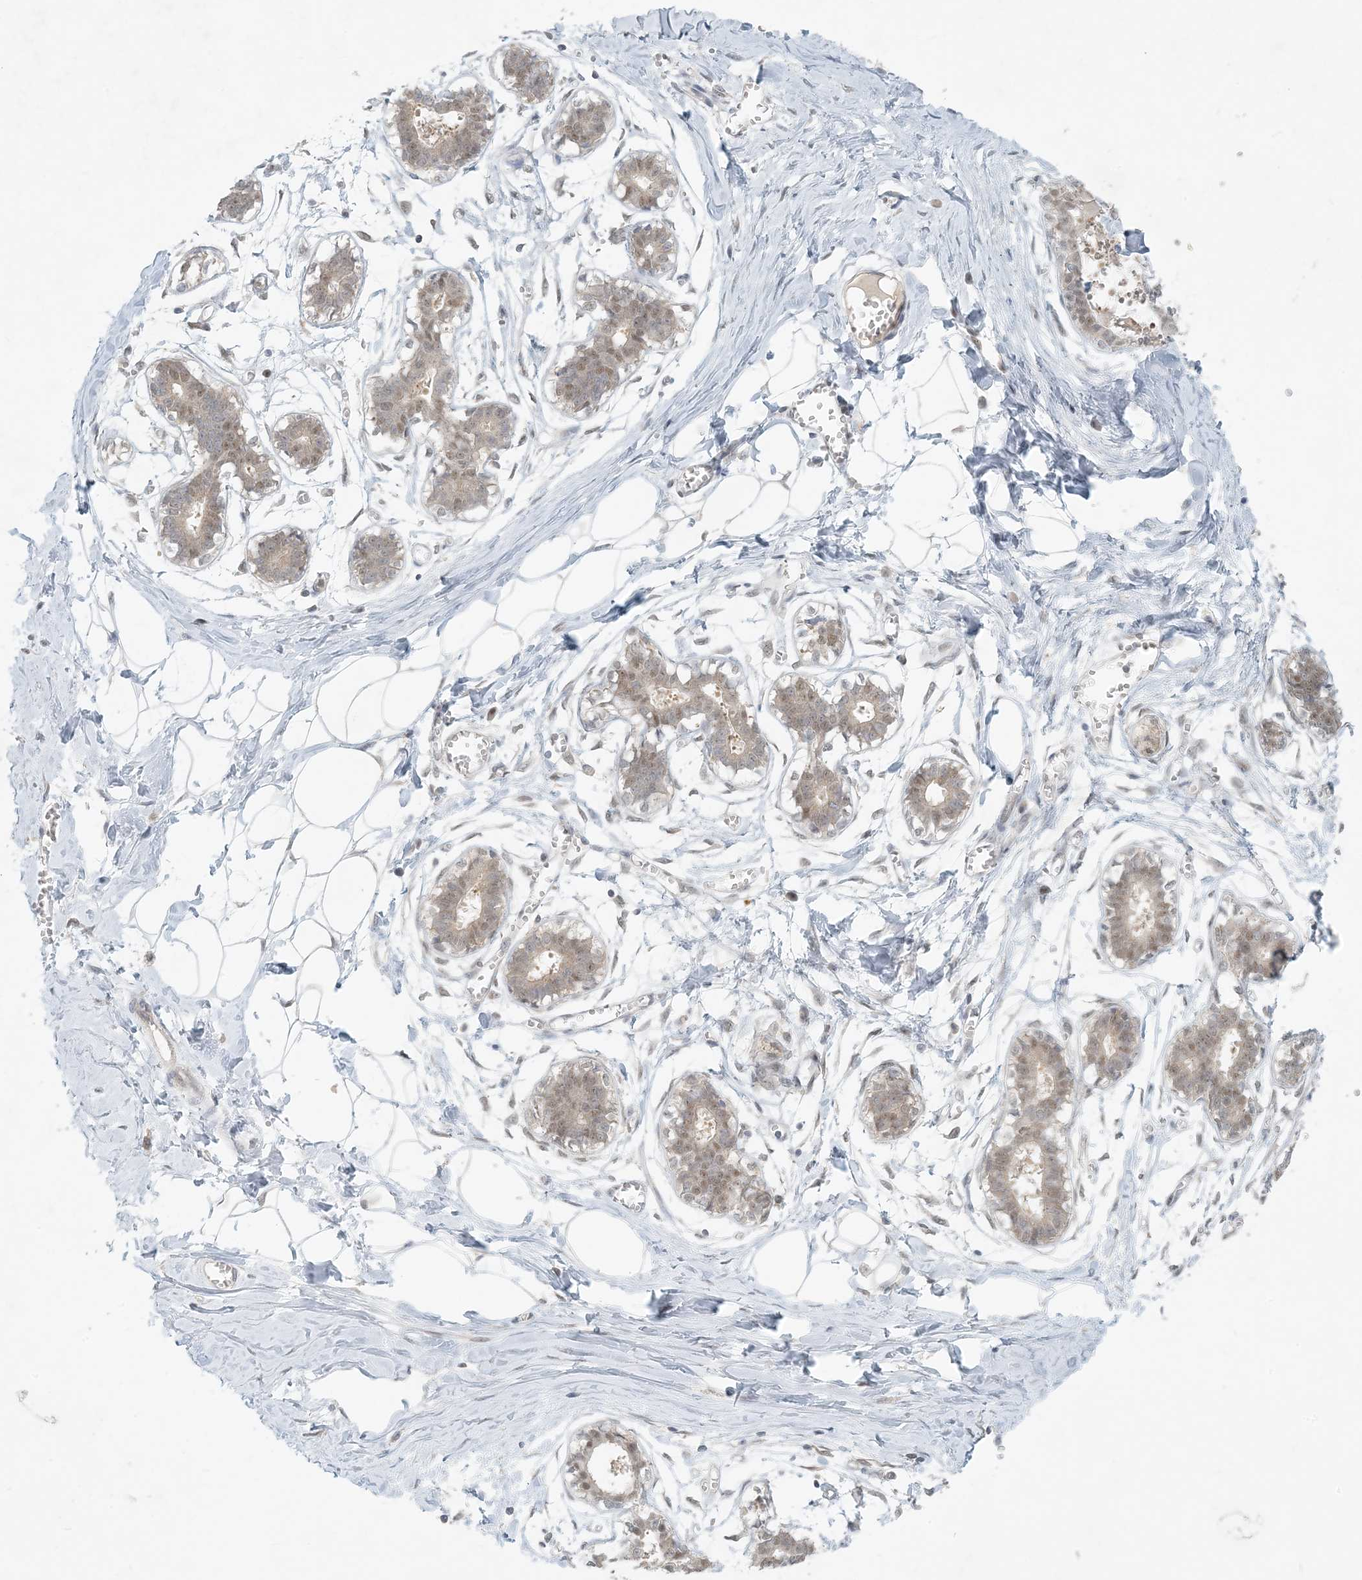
{"staining": {"intensity": "negative", "quantity": "none", "location": "none"}, "tissue": "breast", "cell_type": "Adipocytes", "image_type": "normal", "snomed": [{"axis": "morphology", "description": "Normal tissue, NOS"}, {"axis": "topography", "description": "Breast"}], "caption": "This is an IHC micrograph of unremarkable breast. There is no positivity in adipocytes.", "gene": "OBI1", "patient": {"sex": "female", "age": 27}}